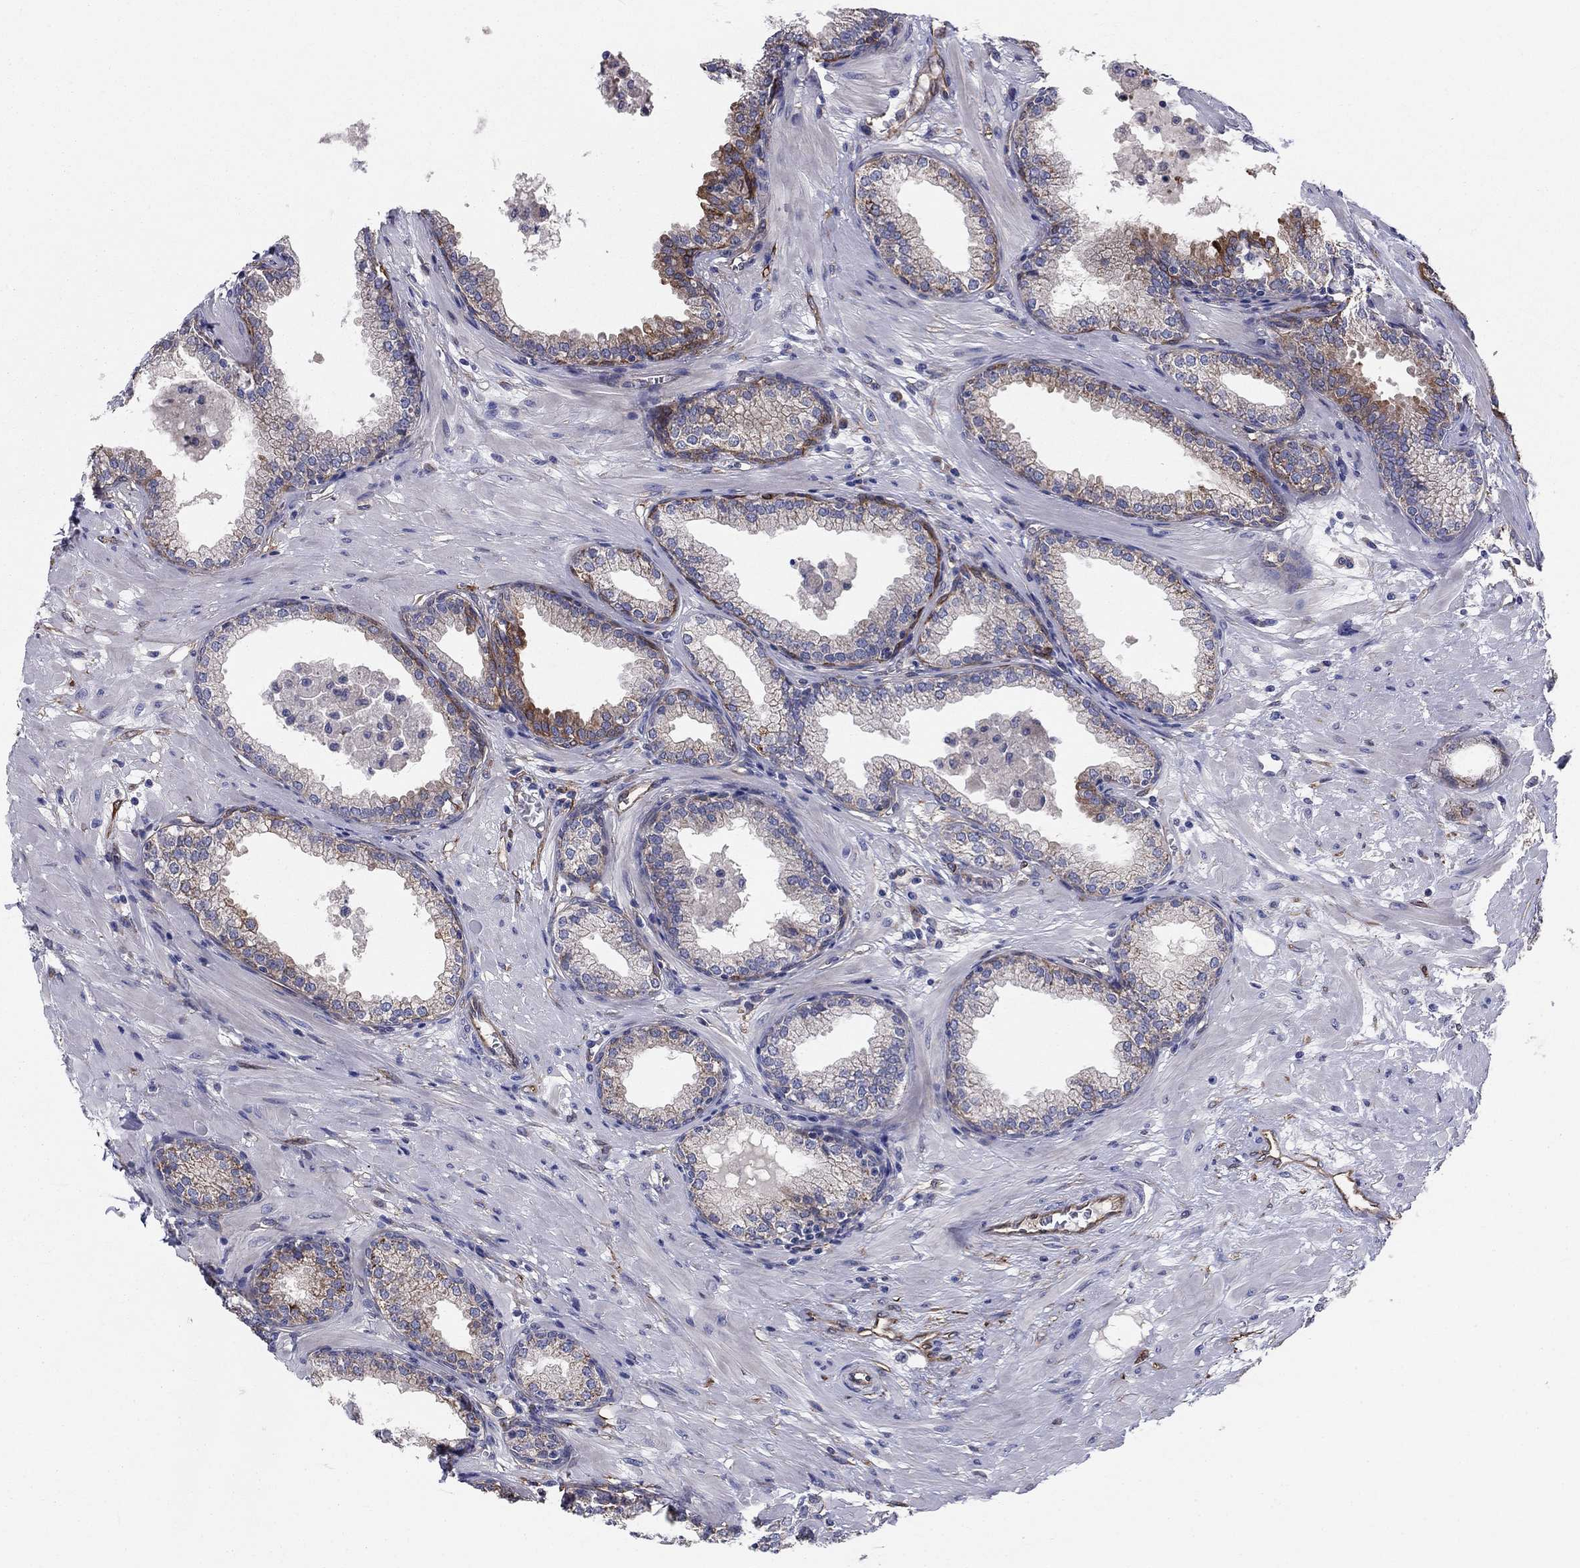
{"staining": {"intensity": "moderate", "quantity": "<25%", "location": "cytoplasmic/membranous"}, "tissue": "prostate", "cell_type": "Glandular cells", "image_type": "normal", "snomed": [{"axis": "morphology", "description": "Normal tissue, NOS"}, {"axis": "topography", "description": "Prostate"}], "caption": "Prostate stained for a protein exhibits moderate cytoplasmic/membranous positivity in glandular cells. (brown staining indicates protein expression, while blue staining denotes nuclei).", "gene": "EMP2", "patient": {"sex": "male", "age": 64}}